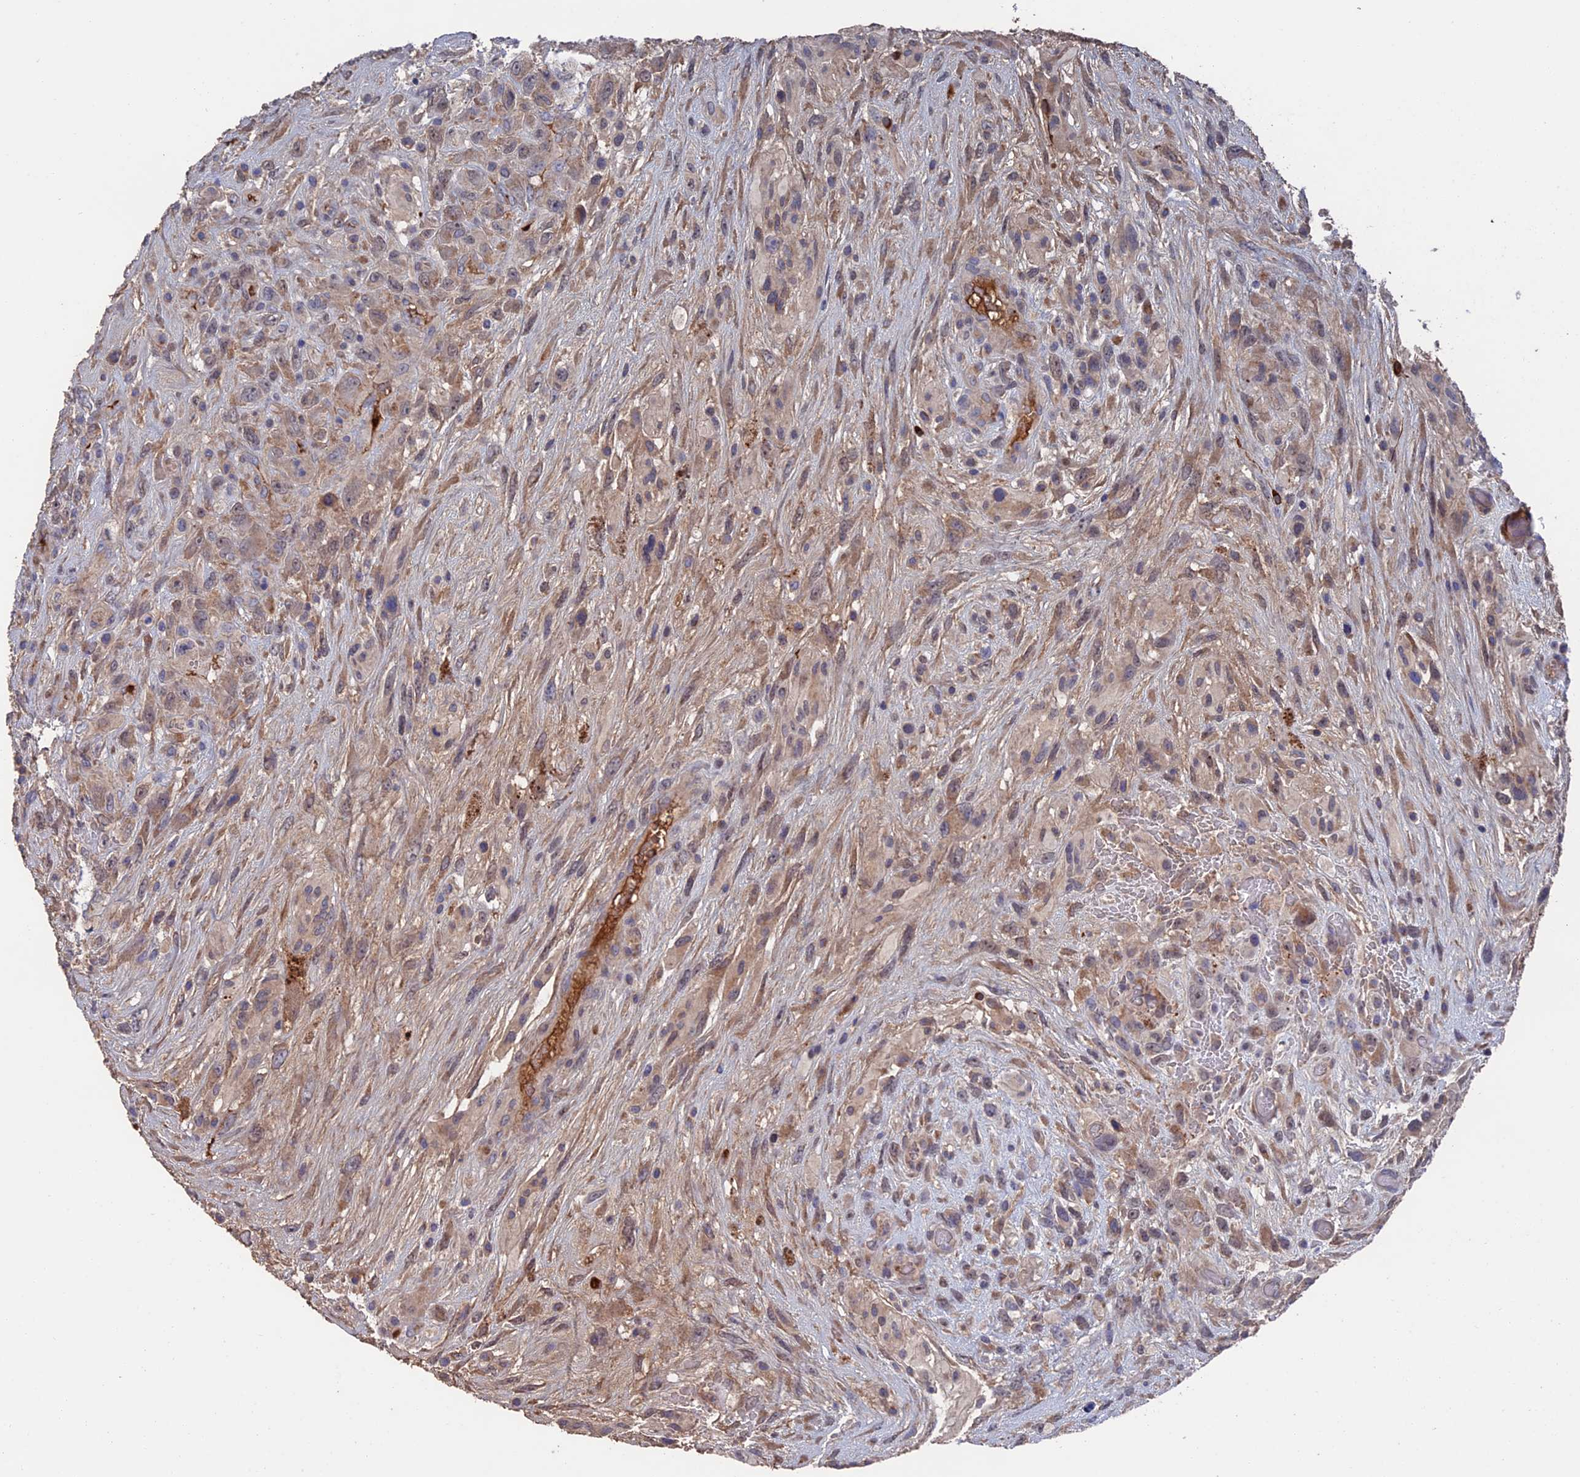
{"staining": {"intensity": "moderate", "quantity": "<25%", "location": "cytoplasmic/membranous"}, "tissue": "glioma", "cell_type": "Tumor cells", "image_type": "cancer", "snomed": [{"axis": "morphology", "description": "Glioma, malignant, High grade"}, {"axis": "topography", "description": "Brain"}], "caption": "A low amount of moderate cytoplasmic/membranous staining is present in about <25% of tumor cells in malignant high-grade glioma tissue. (DAB (3,3'-diaminobenzidine) = brown stain, brightfield microscopy at high magnification).", "gene": "HPF1", "patient": {"sex": "male", "age": 61}}